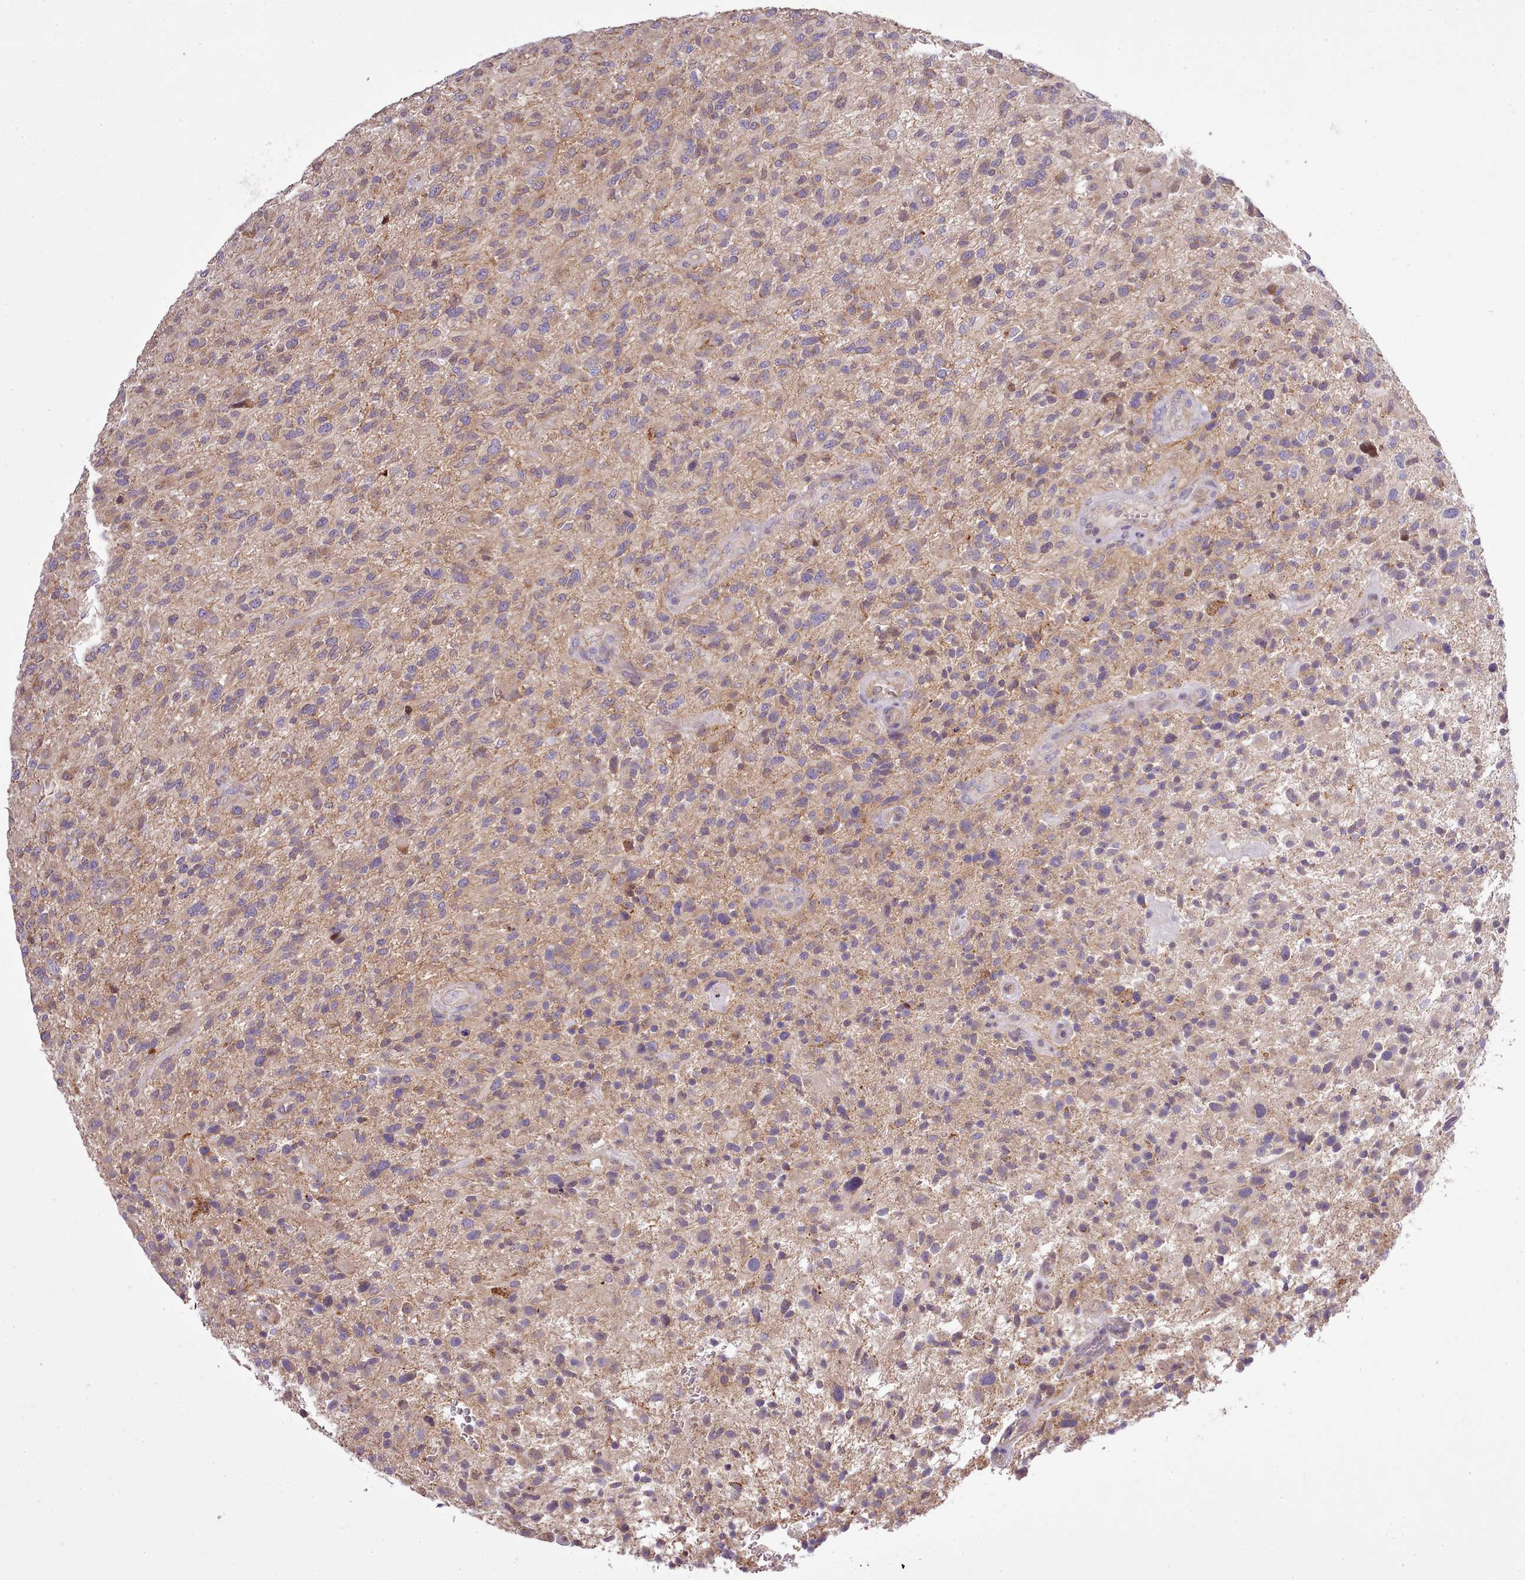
{"staining": {"intensity": "weak", "quantity": "25%-75%", "location": "cytoplasmic/membranous,nuclear"}, "tissue": "glioma", "cell_type": "Tumor cells", "image_type": "cancer", "snomed": [{"axis": "morphology", "description": "Glioma, malignant, High grade"}, {"axis": "topography", "description": "Brain"}], "caption": "This is an image of immunohistochemistry staining of glioma, which shows weak positivity in the cytoplasmic/membranous and nuclear of tumor cells.", "gene": "ARL2BP", "patient": {"sex": "male", "age": 47}}